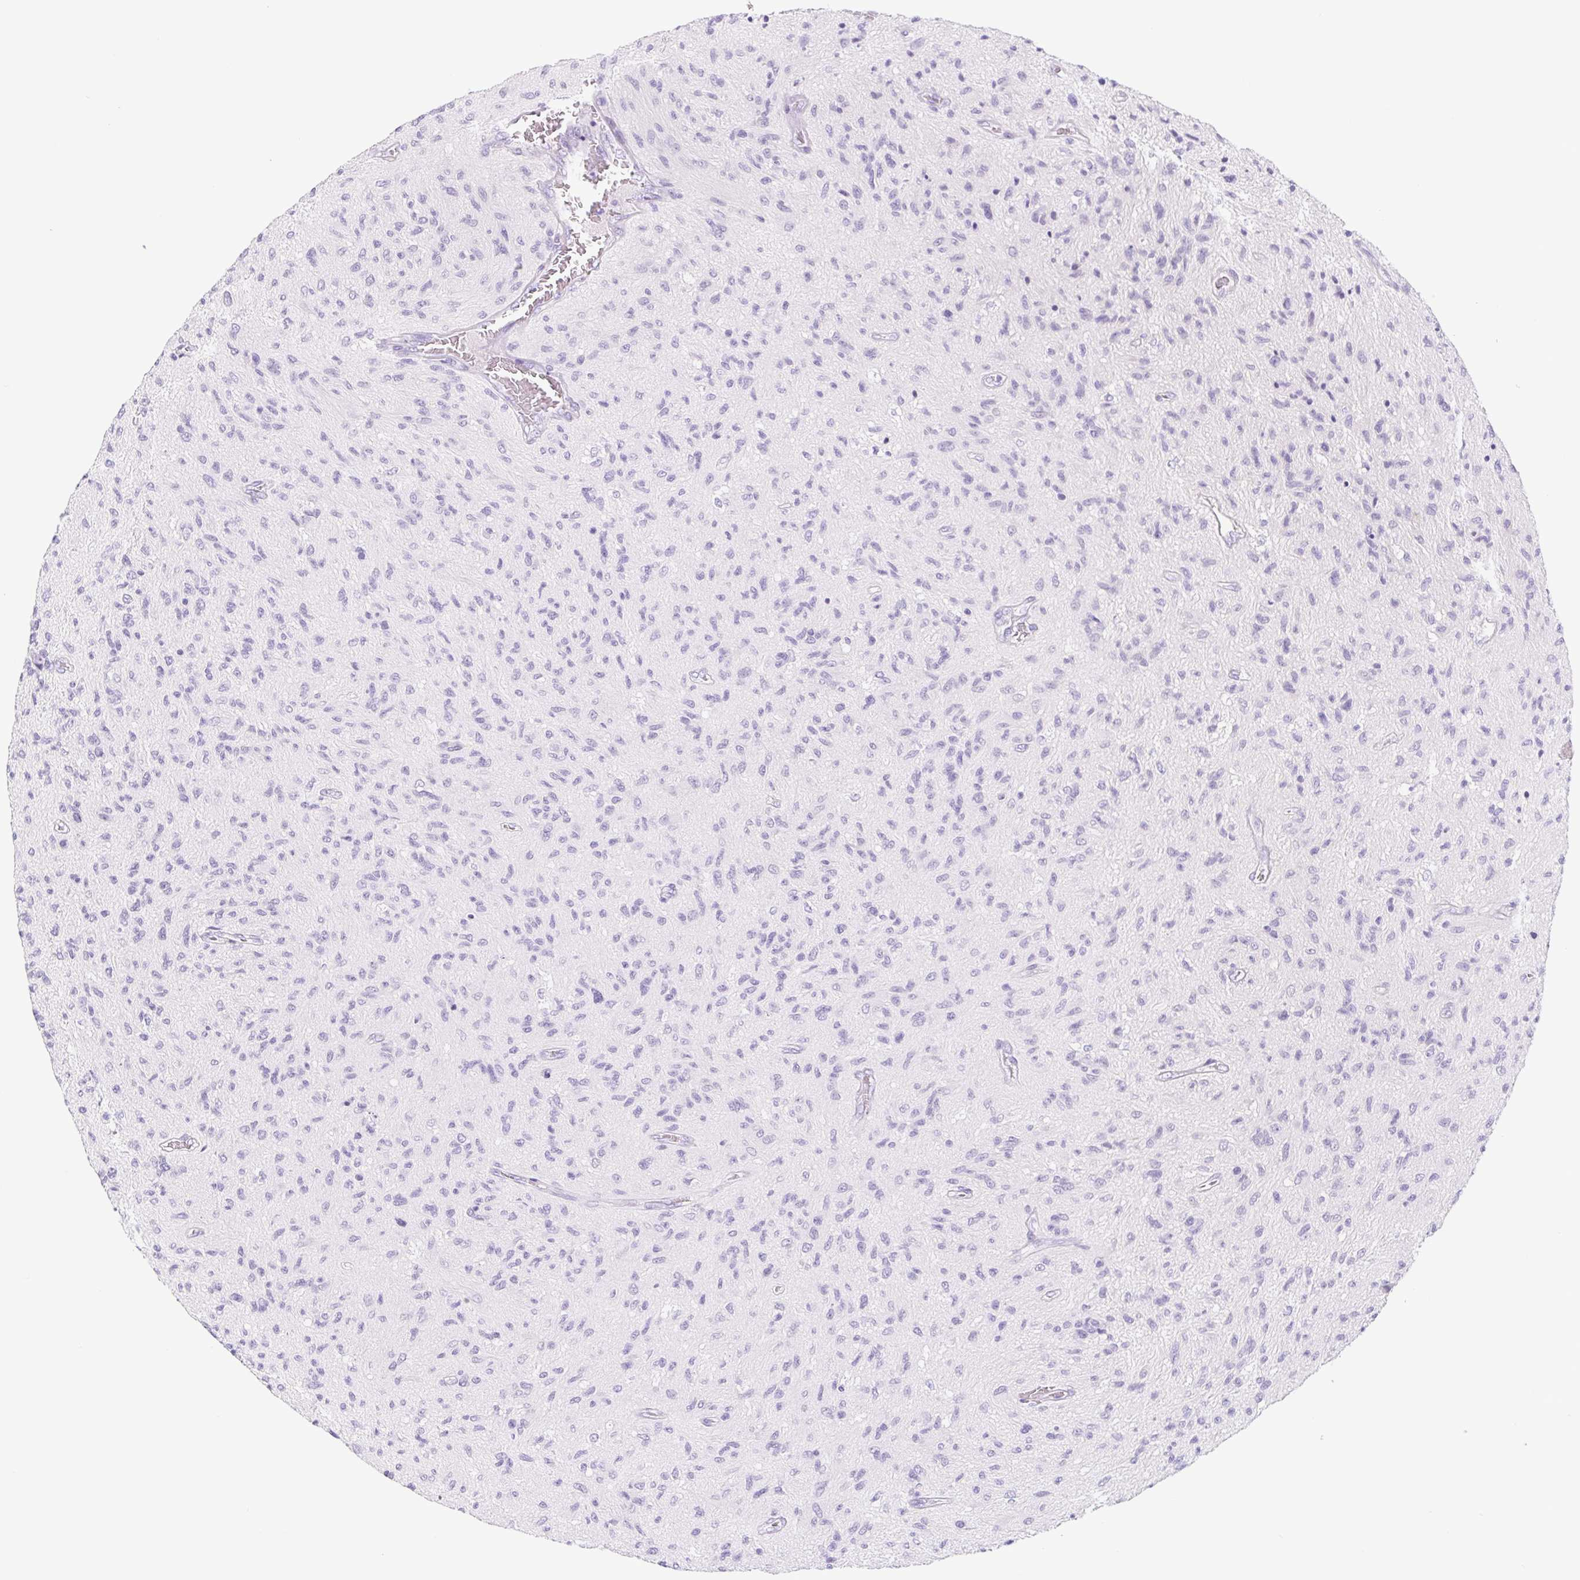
{"staining": {"intensity": "negative", "quantity": "none", "location": "none"}, "tissue": "glioma", "cell_type": "Tumor cells", "image_type": "cancer", "snomed": [{"axis": "morphology", "description": "Glioma, malignant, High grade"}, {"axis": "topography", "description": "Brain"}], "caption": "DAB immunohistochemical staining of glioma reveals no significant staining in tumor cells. The staining is performed using DAB (3,3'-diaminobenzidine) brown chromogen with nuclei counter-stained in using hematoxylin.", "gene": "CYP21A2", "patient": {"sex": "male", "age": 54}}